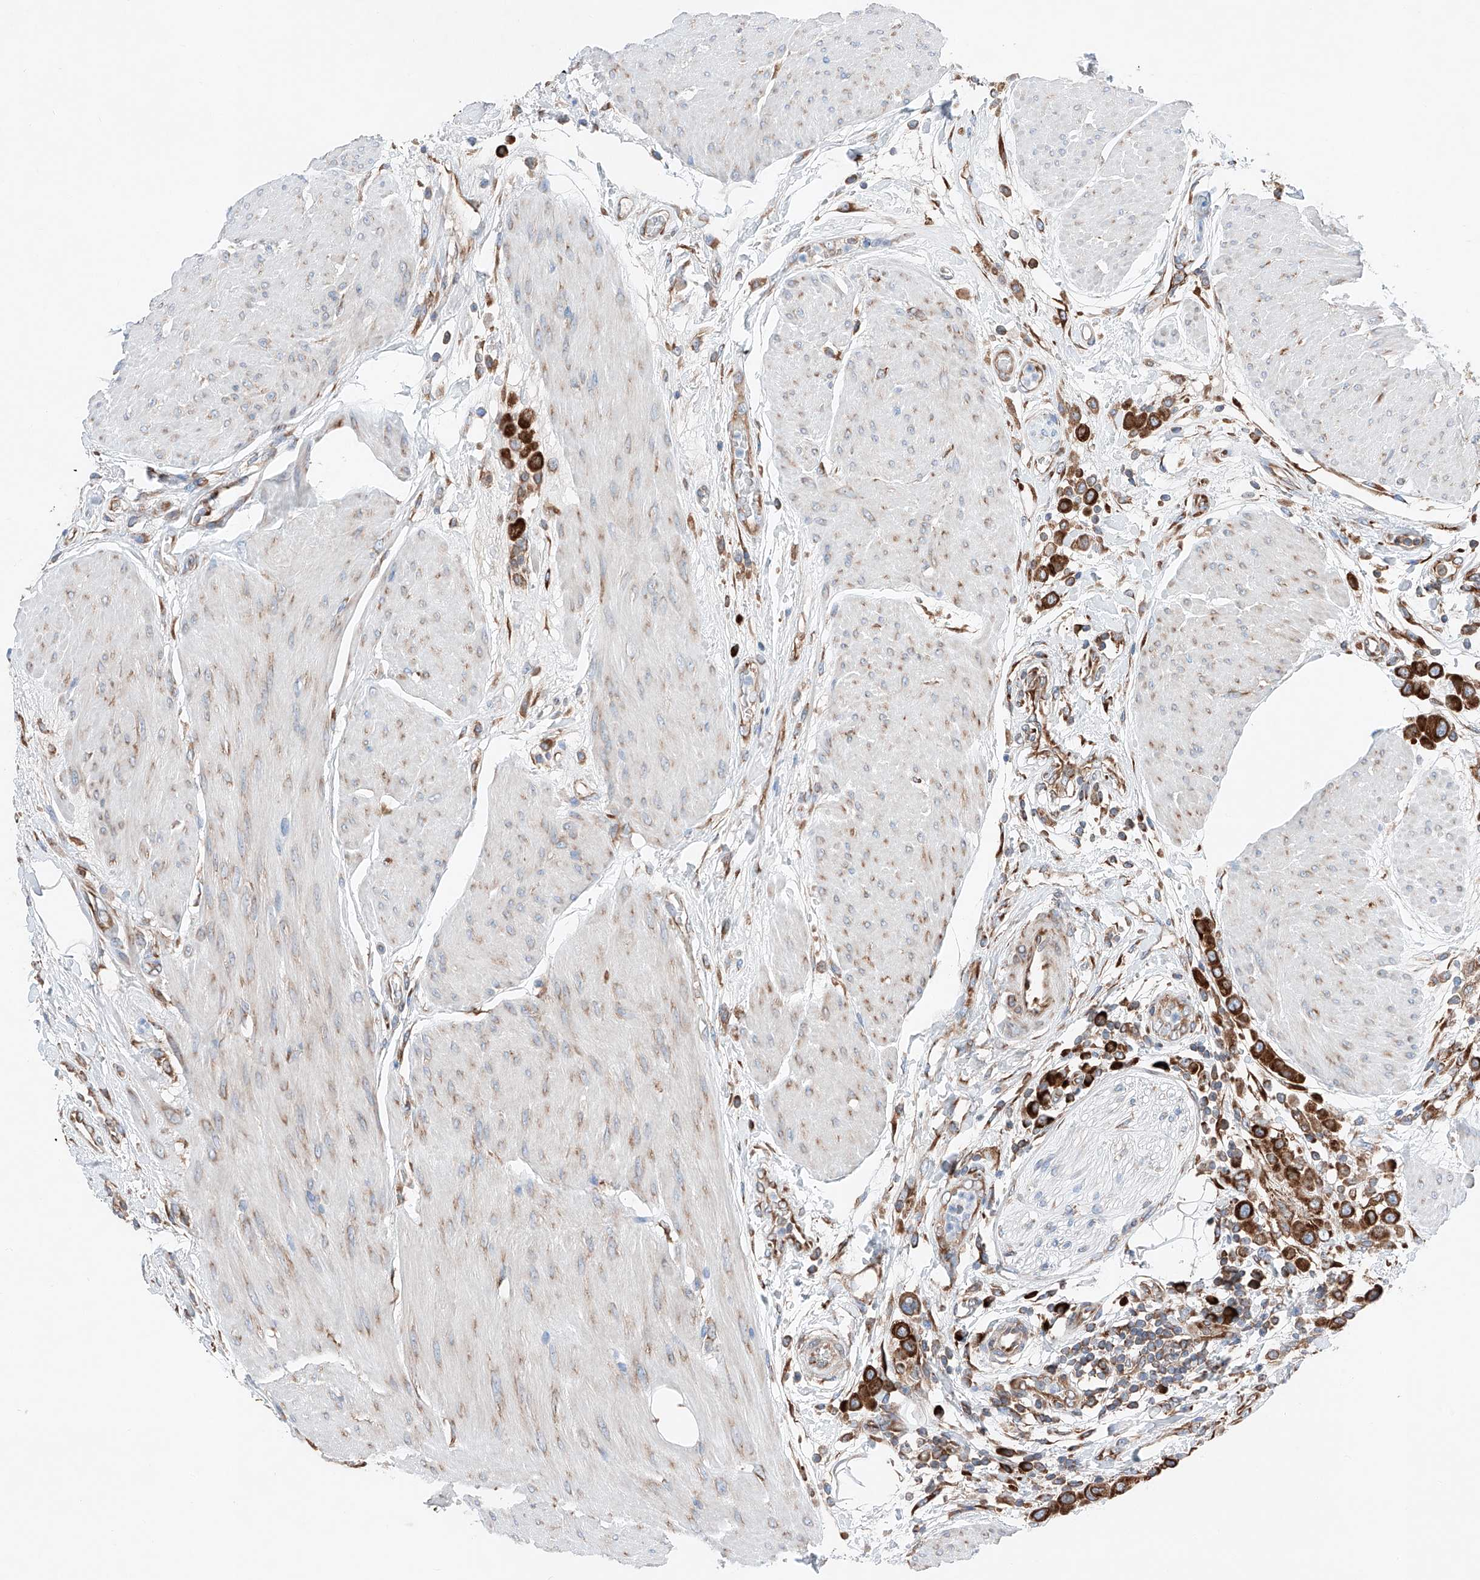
{"staining": {"intensity": "strong", "quantity": ">75%", "location": "cytoplasmic/membranous"}, "tissue": "urothelial cancer", "cell_type": "Tumor cells", "image_type": "cancer", "snomed": [{"axis": "morphology", "description": "Urothelial carcinoma, High grade"}, {"axis": "topography", "description": "Urinary bladder"}], "caption": "A high amount of strong cytoplasmic/membranous expression is present in approximately >75% of tumor cells in urothelial carcinoma (high-grade) tissue.", "gene": "CRELD1", "patient": {"sex": "male", "age": 50}}